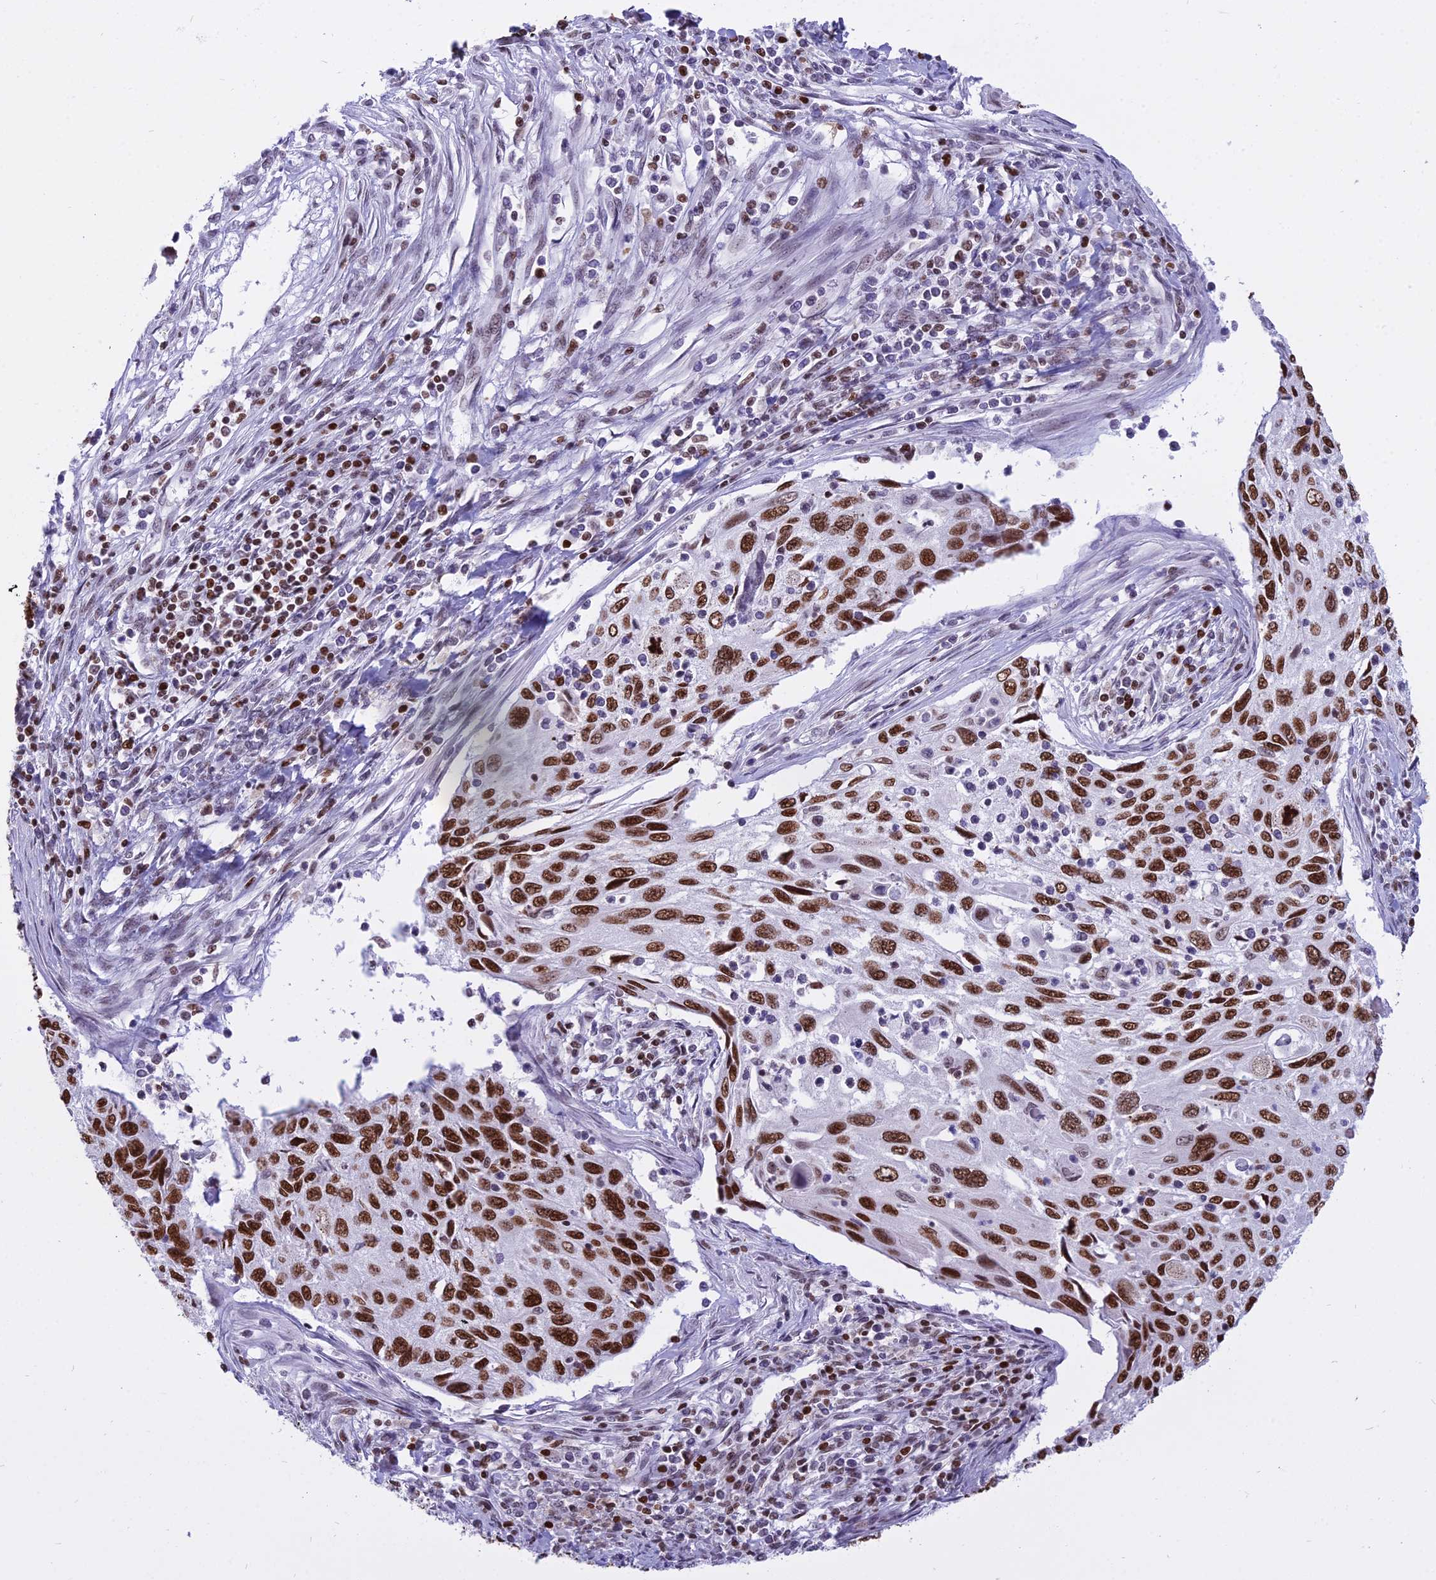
{"staining": {"intensity": "strong", "quantity": ">75%", "location": "nuclear"}, "tissue": "cervical cancer", "cell_type": "Tumor cells", "image_type": "cancer", "snomed": [{"axis": "morphology", "description": "Squamous cell carcinoma, NOS"}, {"axis": "topography", "description": "Cervix"}], "caption": "Cervical cancer (squamous cell carcinoma) was stained to show a protein in brown. There is high levels of strong nuclear expression in approximately >75% of tumor cells. Using DAB (3,3'-diaminobenzidine) (brown) and hematoxylin (blue) stains, captured at high magnification using brightfield microscopy.", "gene": "PARP1", "patient": {"sex": "female", "age": 70}}